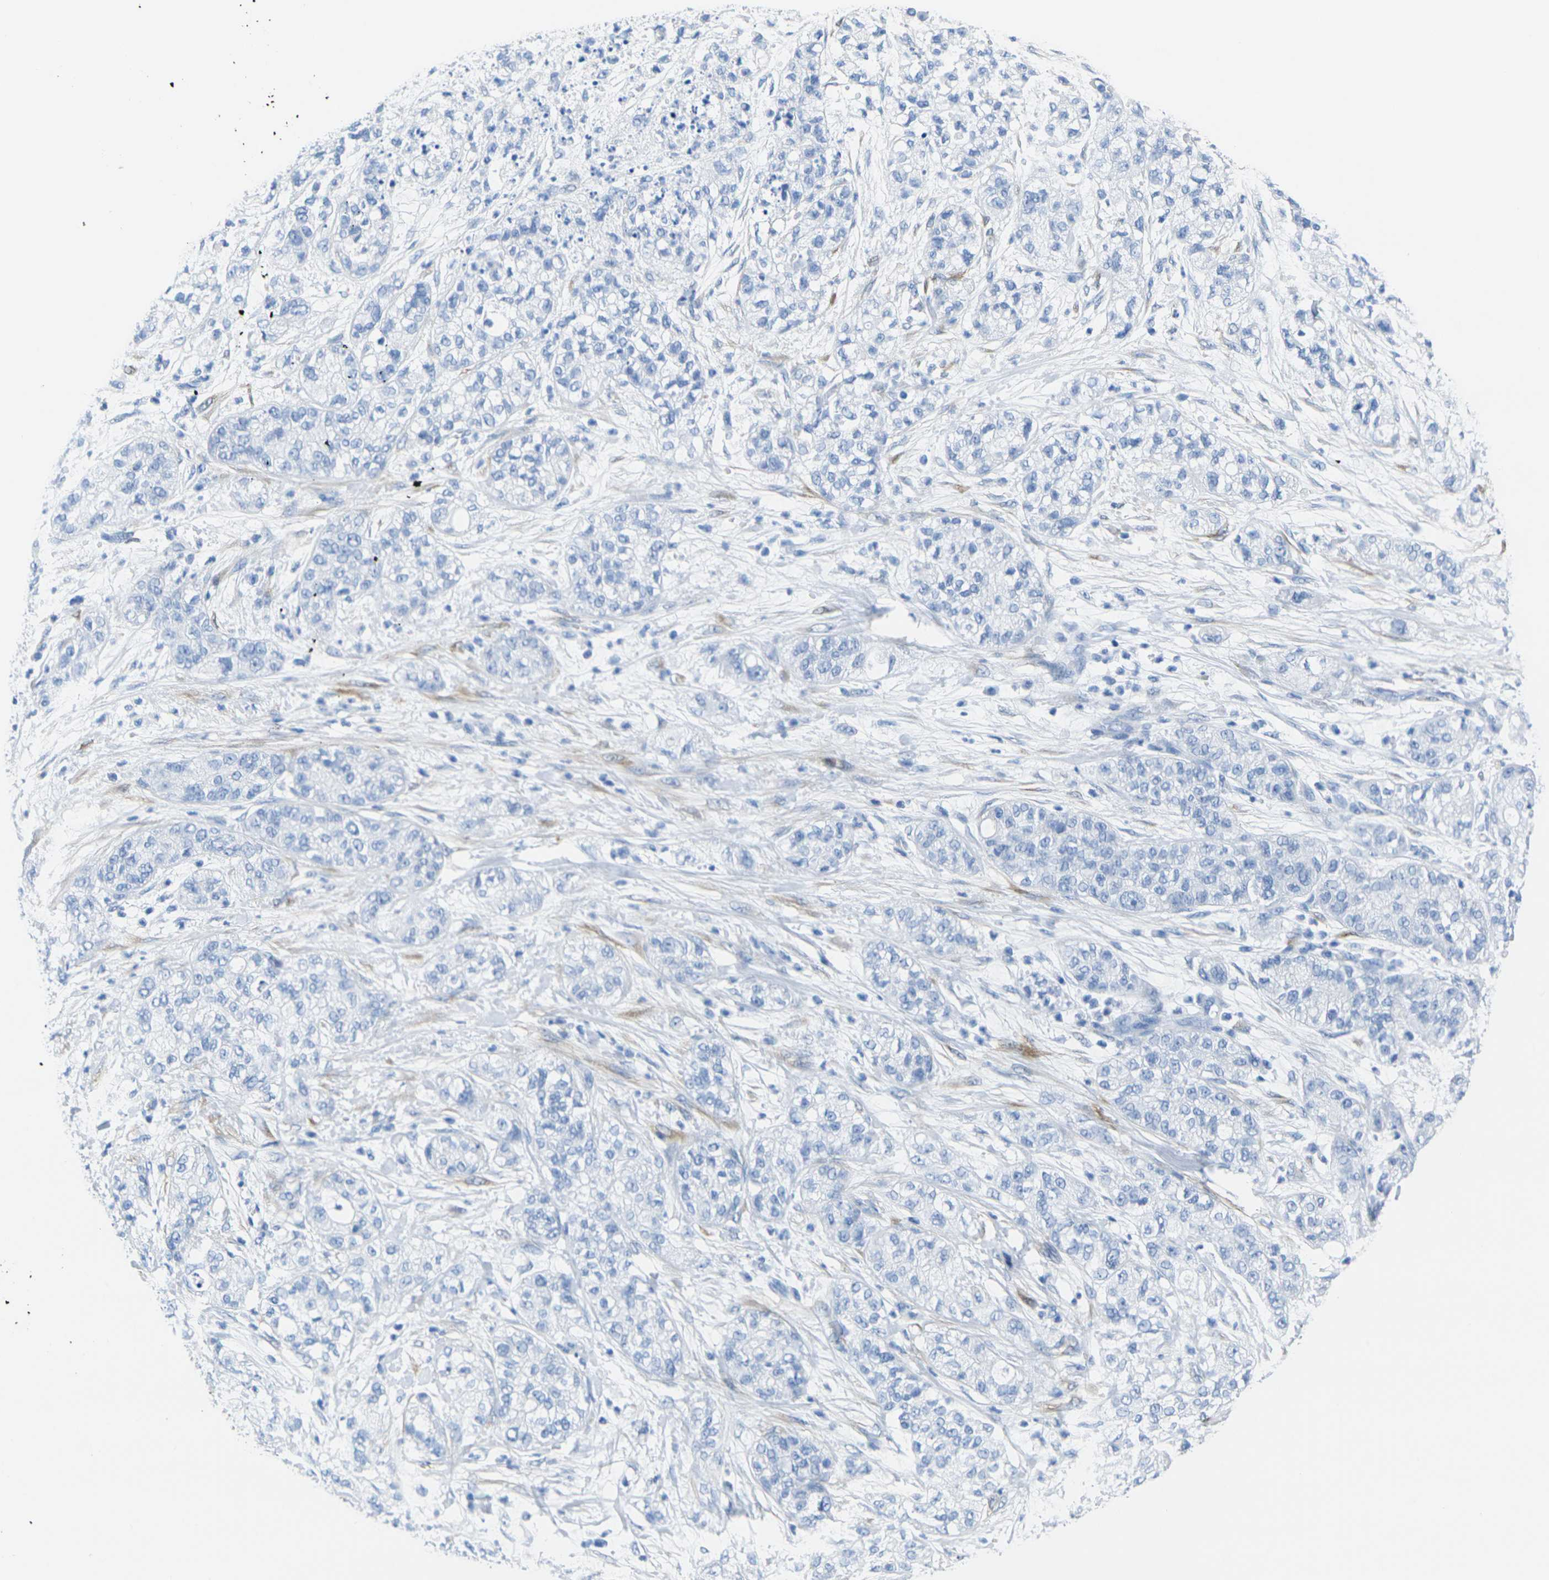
{"staining": {"intensity": "negative", "quantity": "none", "location": "none"}, "tissue": "pancreatic cancer", "cell_type": "Tumor cells", "image_type": "cancer", "snomed": [{"axis": "morphology", "description": "Adenocarcinoma, NOS"}, {"axis": "topography", "description": "Pancreas"}], "caption": "A photomicrograph of pancreatic cancer stained for a protein exhibits no brown staining in tumor cells.", "gene": "CNN1", "patient": {"sex": "female", "age": 78}}